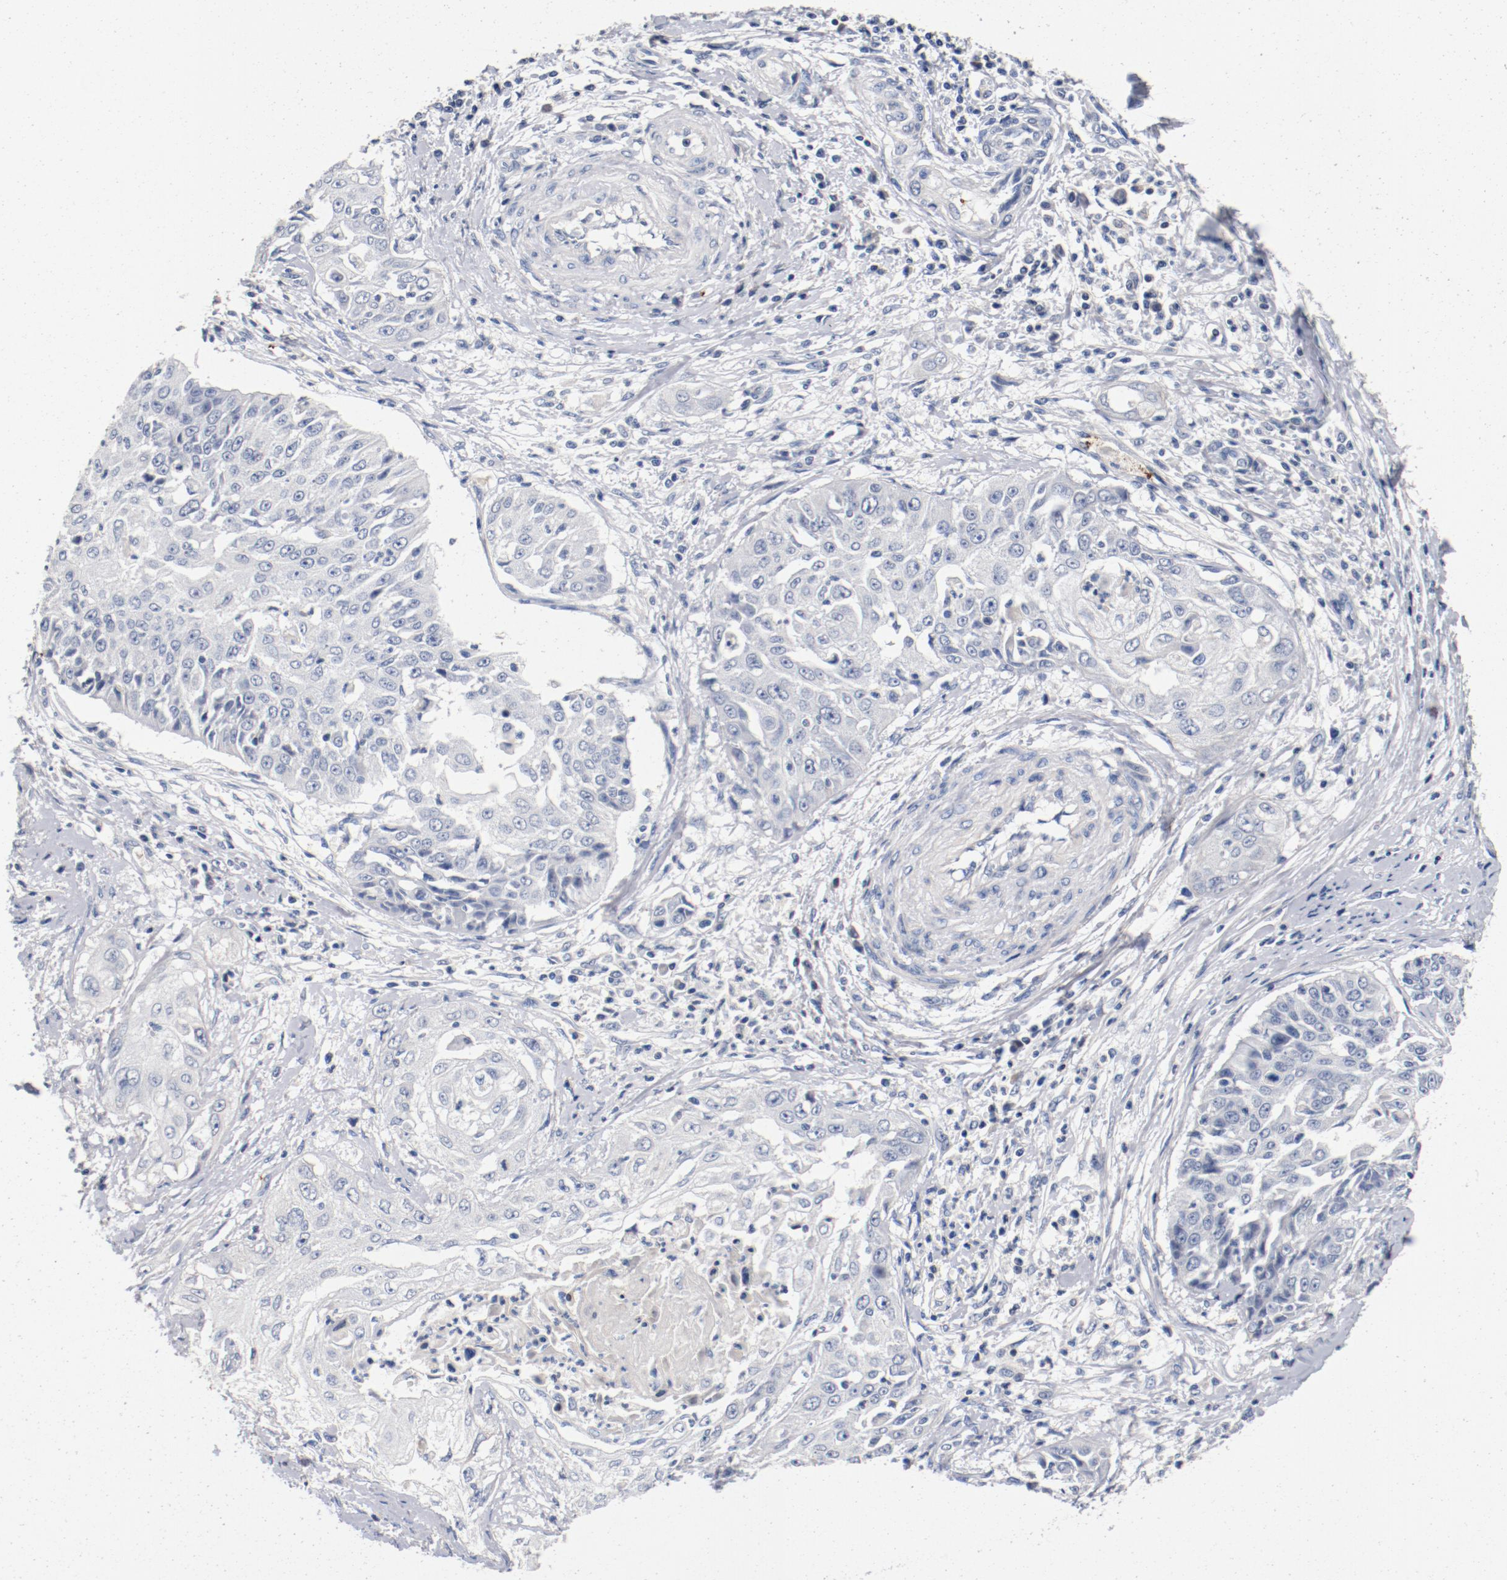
{"staining": {"intensity": "negative", "quantity": "none", "location": "none"}, "tissue": "cervical cancer", "cell_type": "Tumor cells", "image_type": "cancer", "snomed": [{"axis": "morphology", "description": "Squamous cell carcinoma, NOS"}, {"axis": "topography", "description": "Cervix"}], "caption": "Immunohistochemistry of cervical squamous cell carcinoma demonstrates no expression in tumor cells.", "gene": "PIM1", "patient": {"sex": "female", "age": 64}}